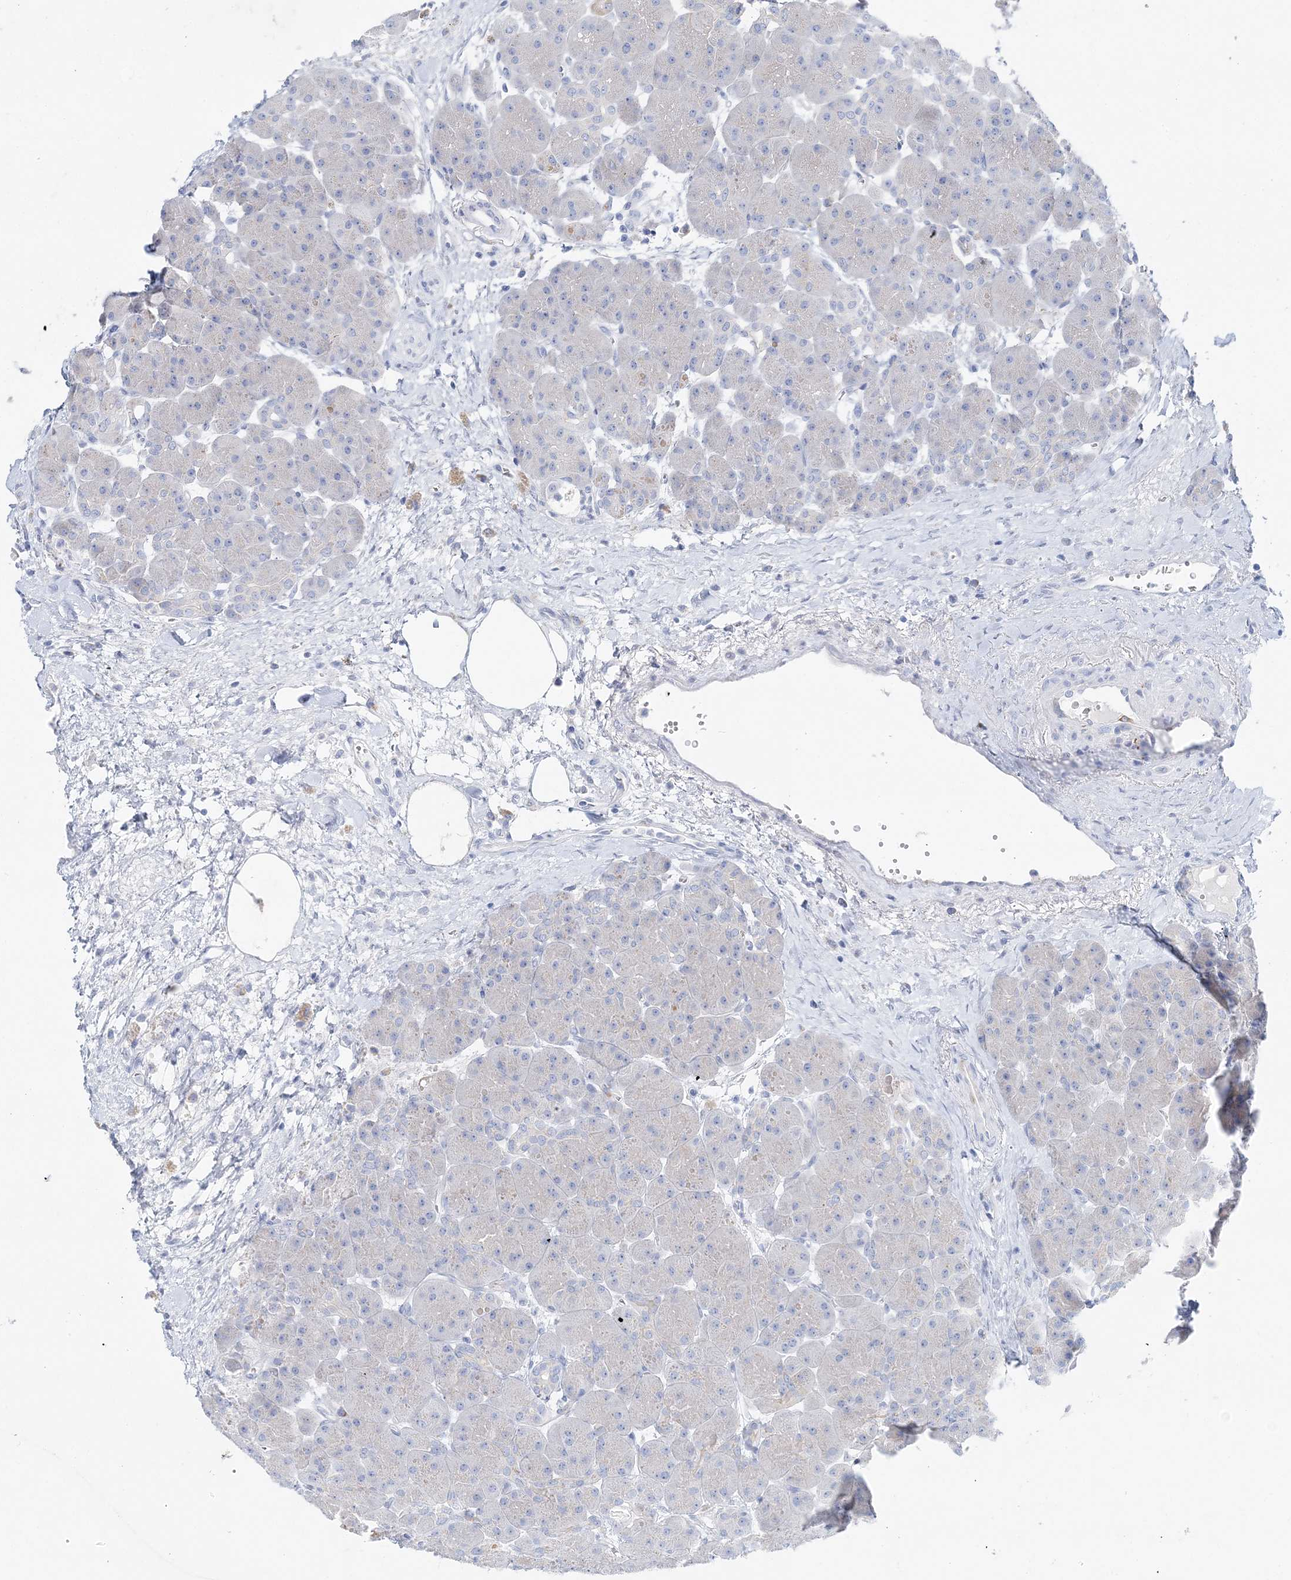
{"staining": {"intensity": "negative", "quantity": "none", "location": "none"}, "tissue": "pancreas", "cell_type": "Exocrine glandular cells", "image_type": "normal", "snomed": [{"axis": "morphology", "description": "Normal tissue, NOS"}, {"axis": "topography", "description": "Pancreas"}], "caption": "The IHC micrograph has no significant expression in exocrine glandular cells of pancreas. (Brightfield microscopy of DAB (3,3'-diaminobenzidine) immunohistochemistry (IHC) at high magnification).", "gene": "SLC5A6", "patient": {"sex": "male", "age": 66}}